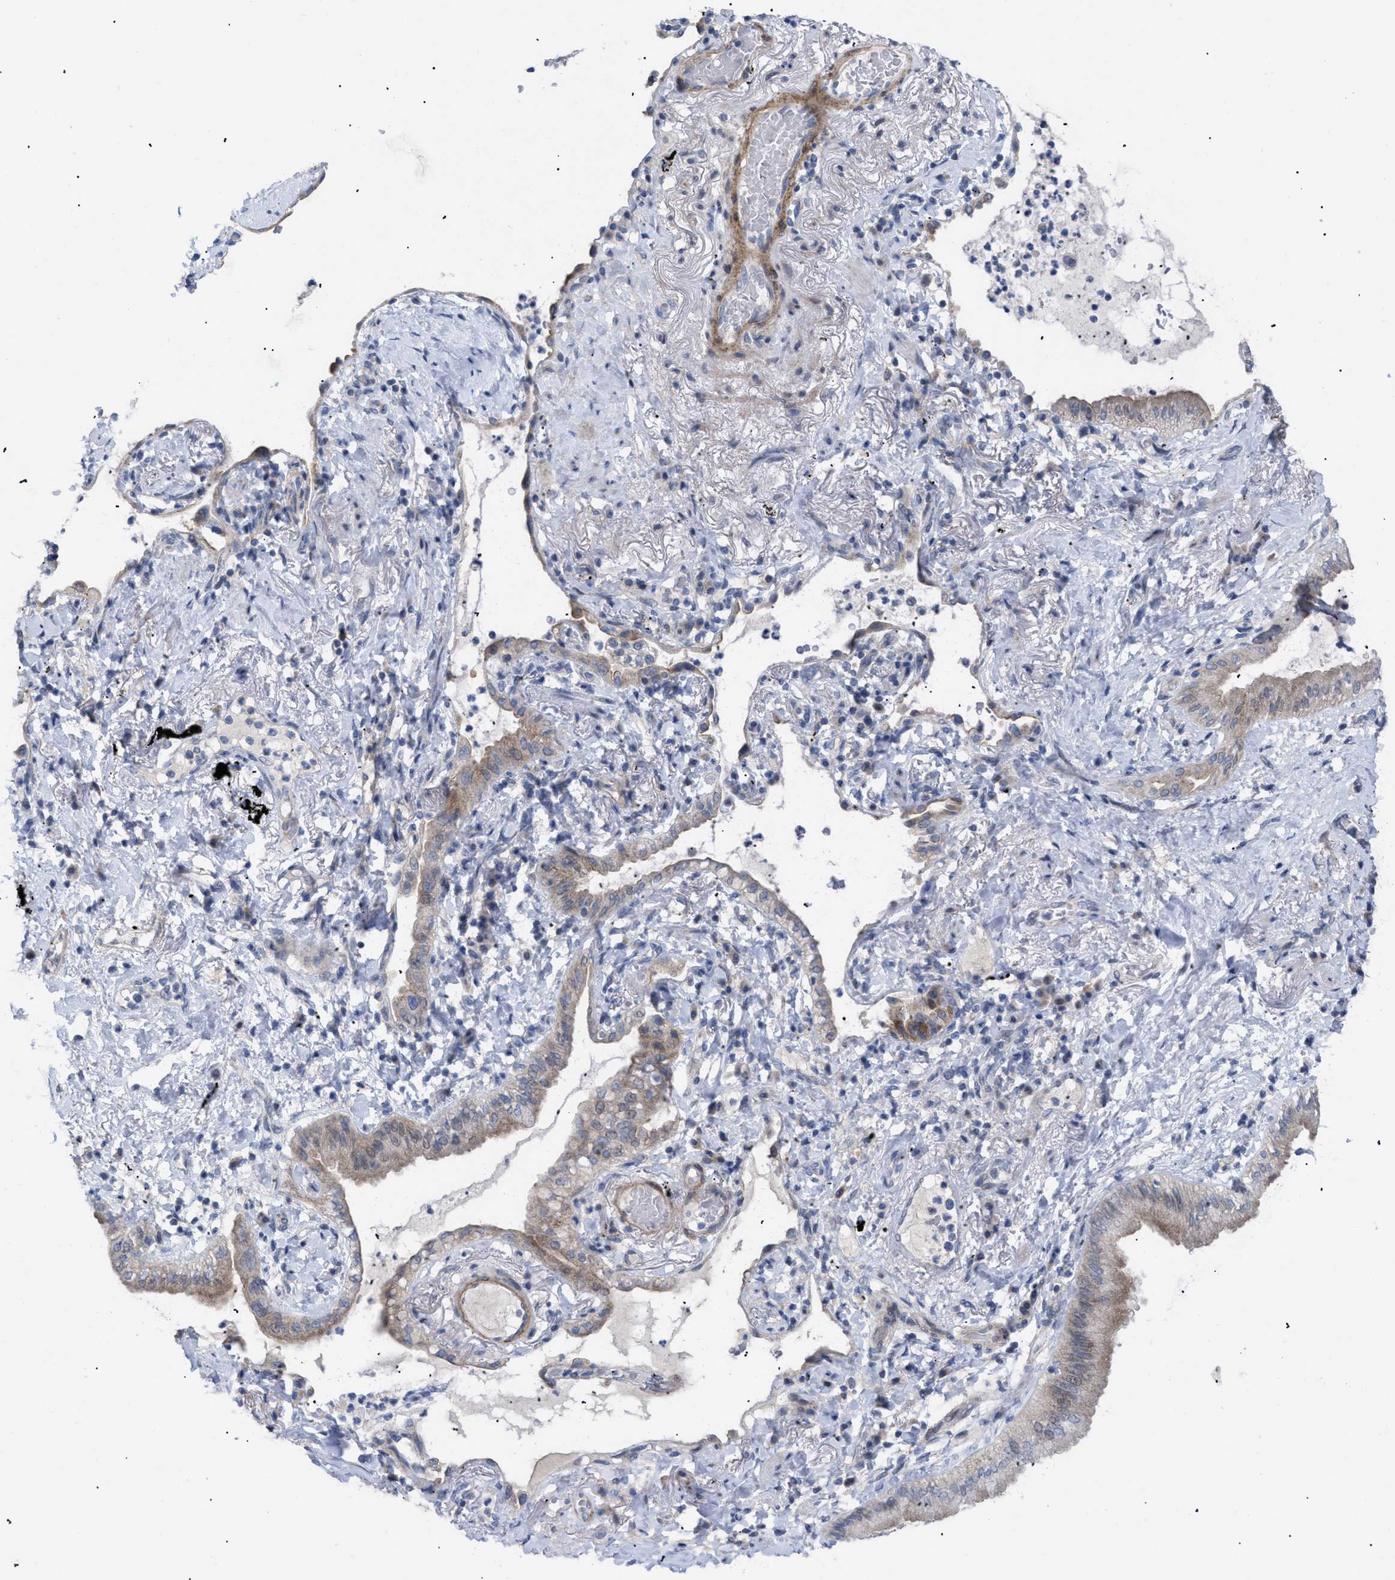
{"staining": {"intensity": "weak", "quantity": "25%-75%", "location": "cytoplasmic/membranous"}, "tissue": "lung cancer", "cell_type": "Tumor cells", "image_type": "cancer", "snomed": [{"axis": "morphology", "description": "Normal tissue, NOS"}, {"axis": "morphology", "description": "Adenocarcinoma, NOS"}, {"axis": "topography", "description": "Bronchus"}, {"axis": "topography", "description": "Lung"}], "caption": "Protein staining of lung adenocarcinoma tissue reveals weak cytoplasmic/membranous staining in about 25%-75% of tumor cells.", "gene": "CAV3", "patient": {"sex": "female", "age": 70}}